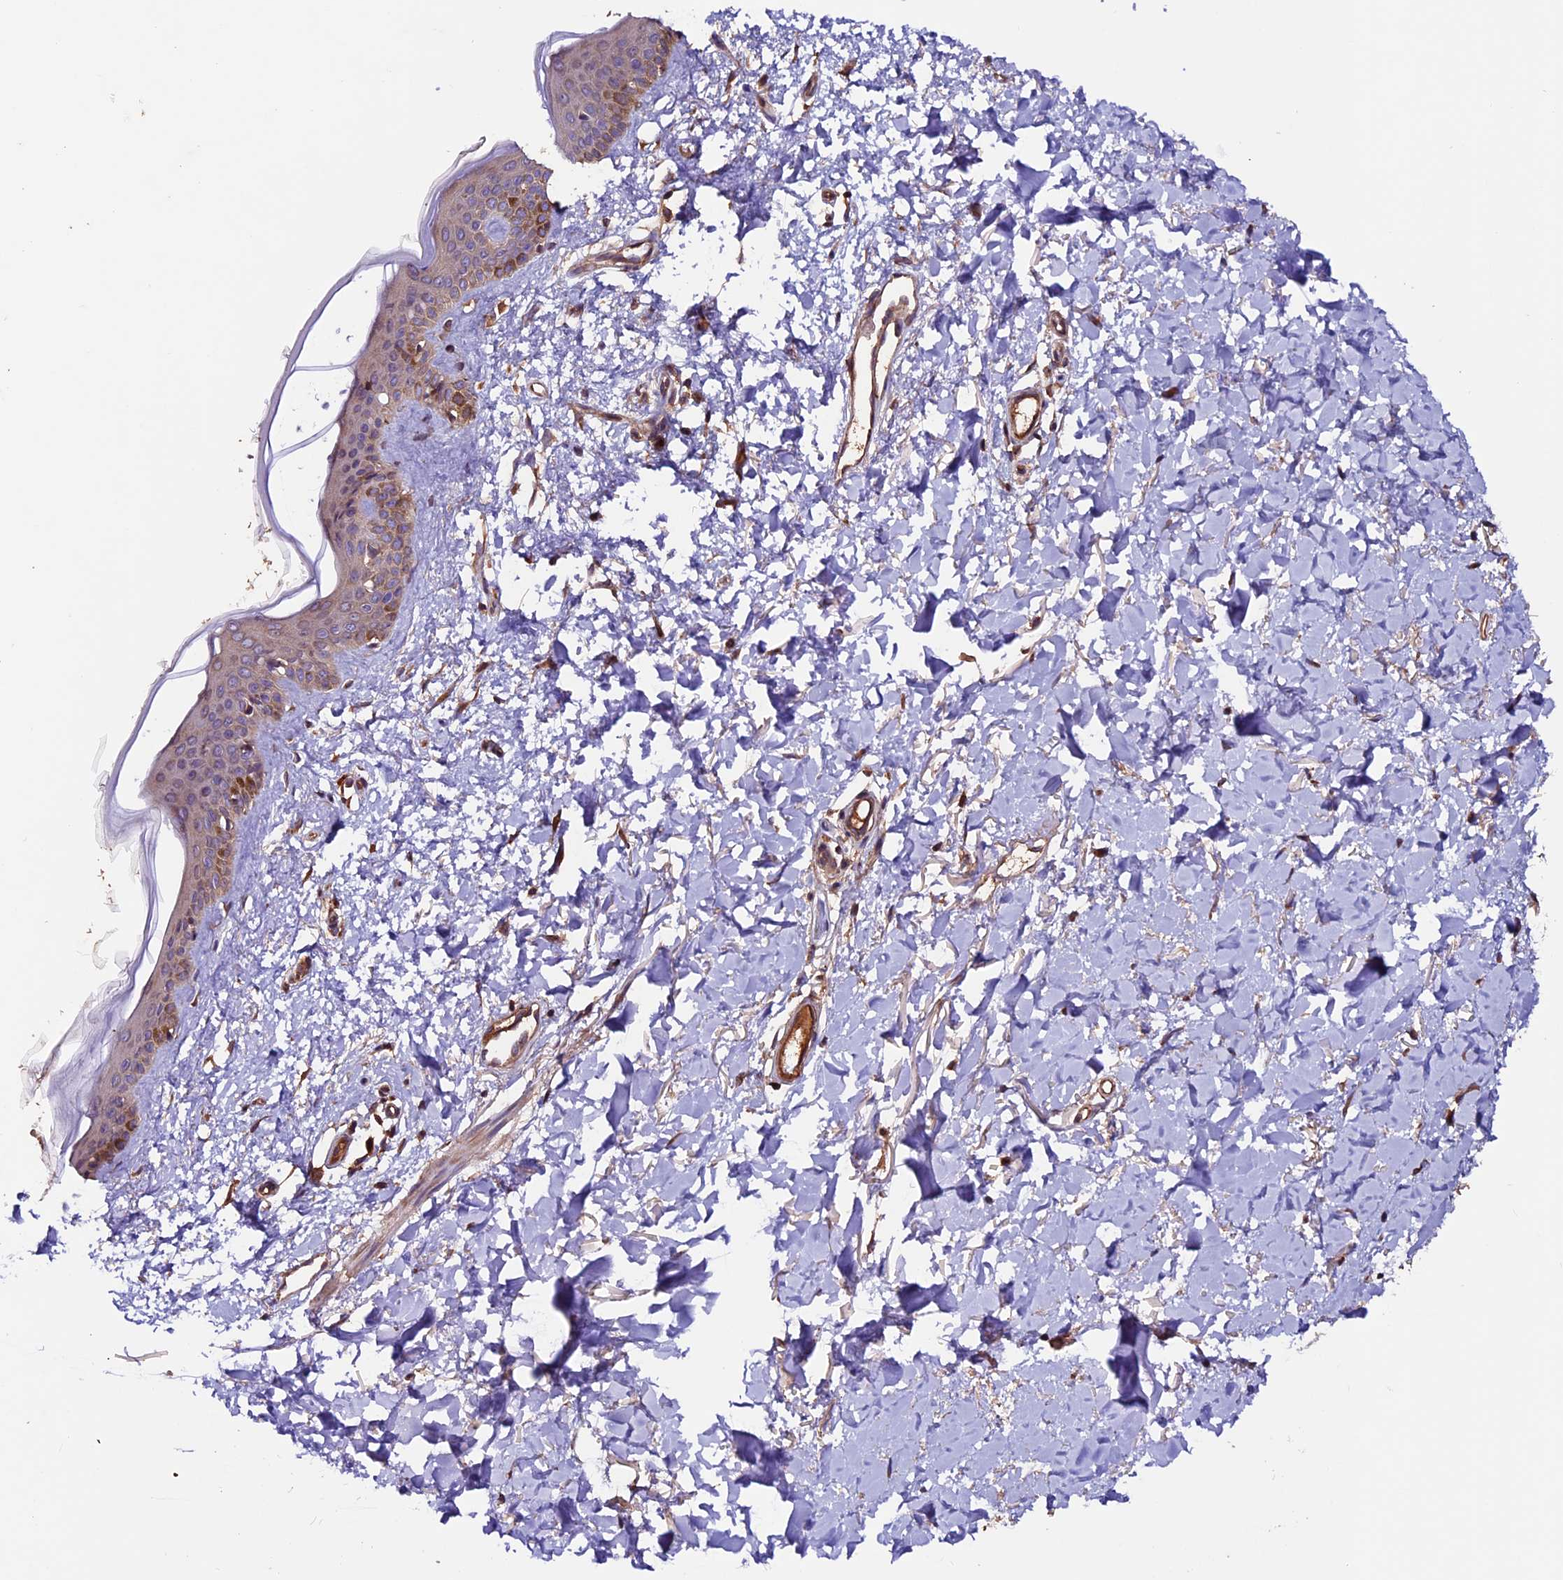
{"staining": {"intensity": "strong", "quantity": ">75%", "location": "cytoplasmic/membranous"}, "tissue": "skin", "cell_type": "Fibroblasts", "image_type": "normal", "snomed": [{"axis": "morphology", "description": "Normal tissue, NOS"}, {"axis": "topography", "description": "Skin"}], "caption": "Protein expression analysis of normal human skin reveals strong cytoplasmic/membranous staining in approximately >75% of fibroblasts. The staining was performed using DAB to visualize the protein expression in brown, while the nuclei were stained in blue with hematoxylin (Magnification: 20x).", "gene": "ZNF598", "patient": {"sex": "female", "age": 58}}